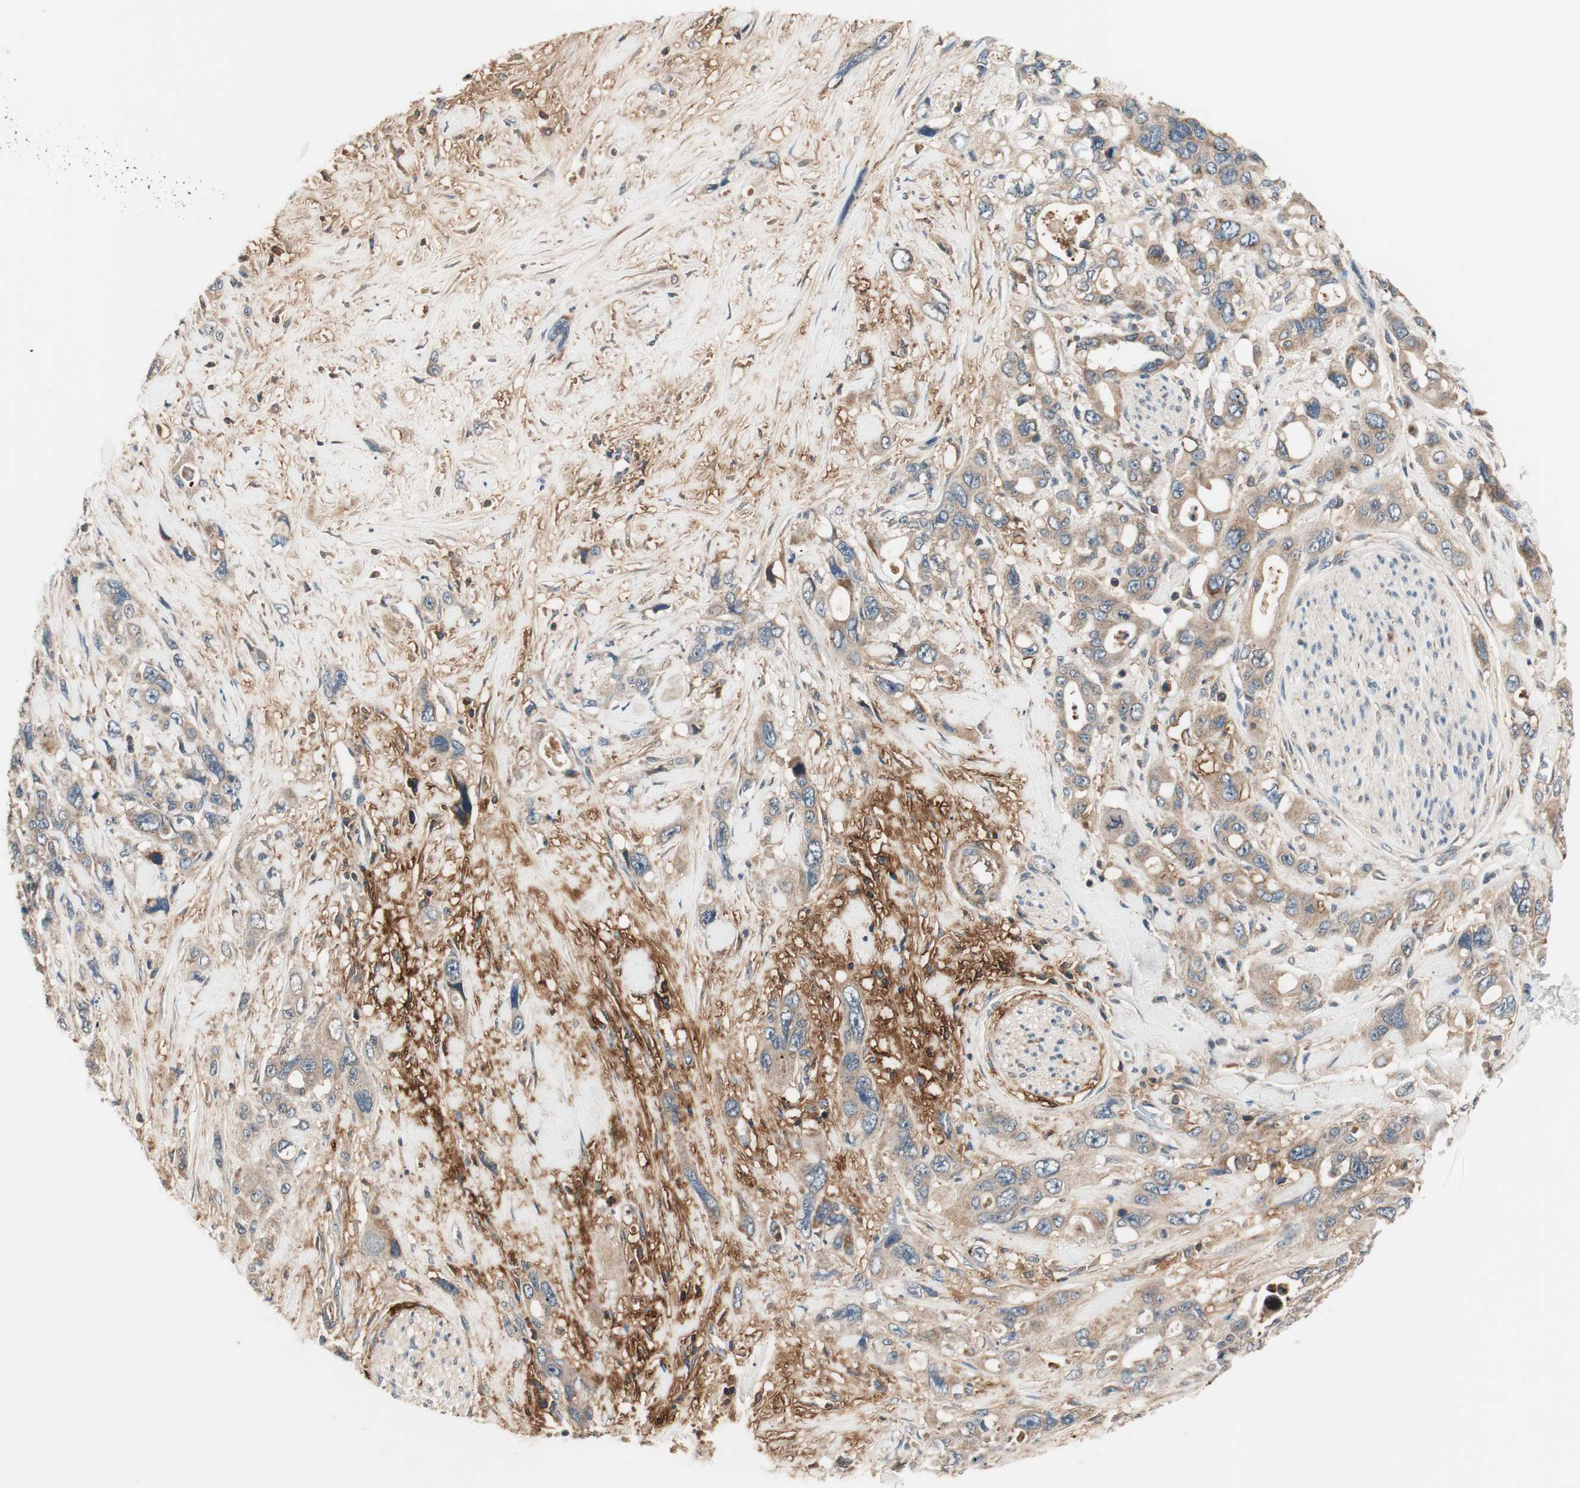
{"staining": {"intensity": "weak", "quantity": ">75%", "location": "cytoplasmic/membranous"}, "tissue": "pancreatic cancer", "cell_type": "Tumor cells", "image_type": "cancer", "snomed": [{"axis": "morphology", "description": "Adenocarcinoma, NOS"}, {"axis": "topography", "description": "Pancreas"}], "caption": "Tumor cells reveal weak cytoplasmic/membranous expression in approximately >75% of cells in pancreatic cancer. The staining is performed using DAB brown chromogen to label protein expression. The nuclei are counter-stained blue using hematoxylin.", "gene": "HPN", "patient": {"sex": "male", "age": 46}}